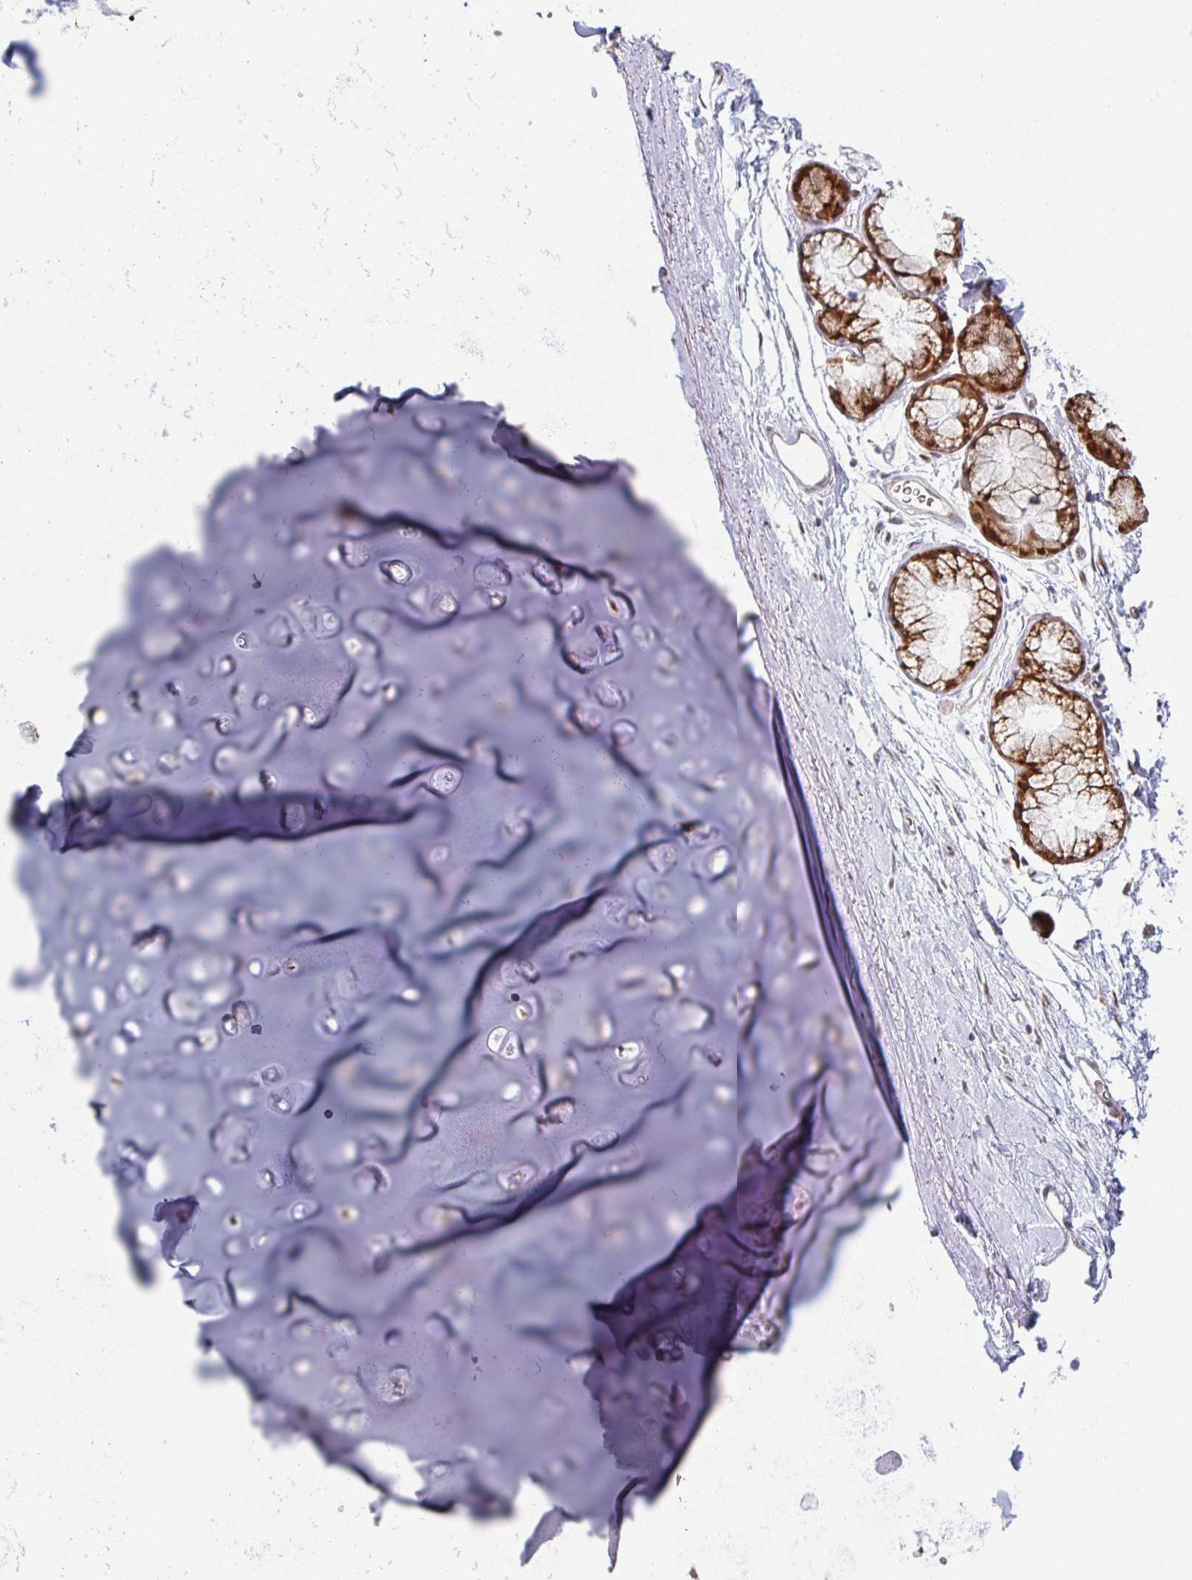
{"staining": {"intensity": "negative", "quantity": "none", "location": "none"}, "tissue": "adipose tissue", "cell_type": "Adipocytes", "image_type": "normal", "snomed": [{"axis": "morphology", "description": "Normal tissue, NOS"}, {"axis": "topography", "description": "Lymph node"}, {"axis": "topography", "description": "Cartilage tissue"}, {"axis": "topography", "description": "Bronchus"}], "caption": "A photomicrograph of human adipose tissue is negative for staining in adipocytes. (Immunohistochemistry, brightfield microscopy, high magnification).", "gene": "TRAPPC10", "patient": {"sex": "female", "age": 70}}